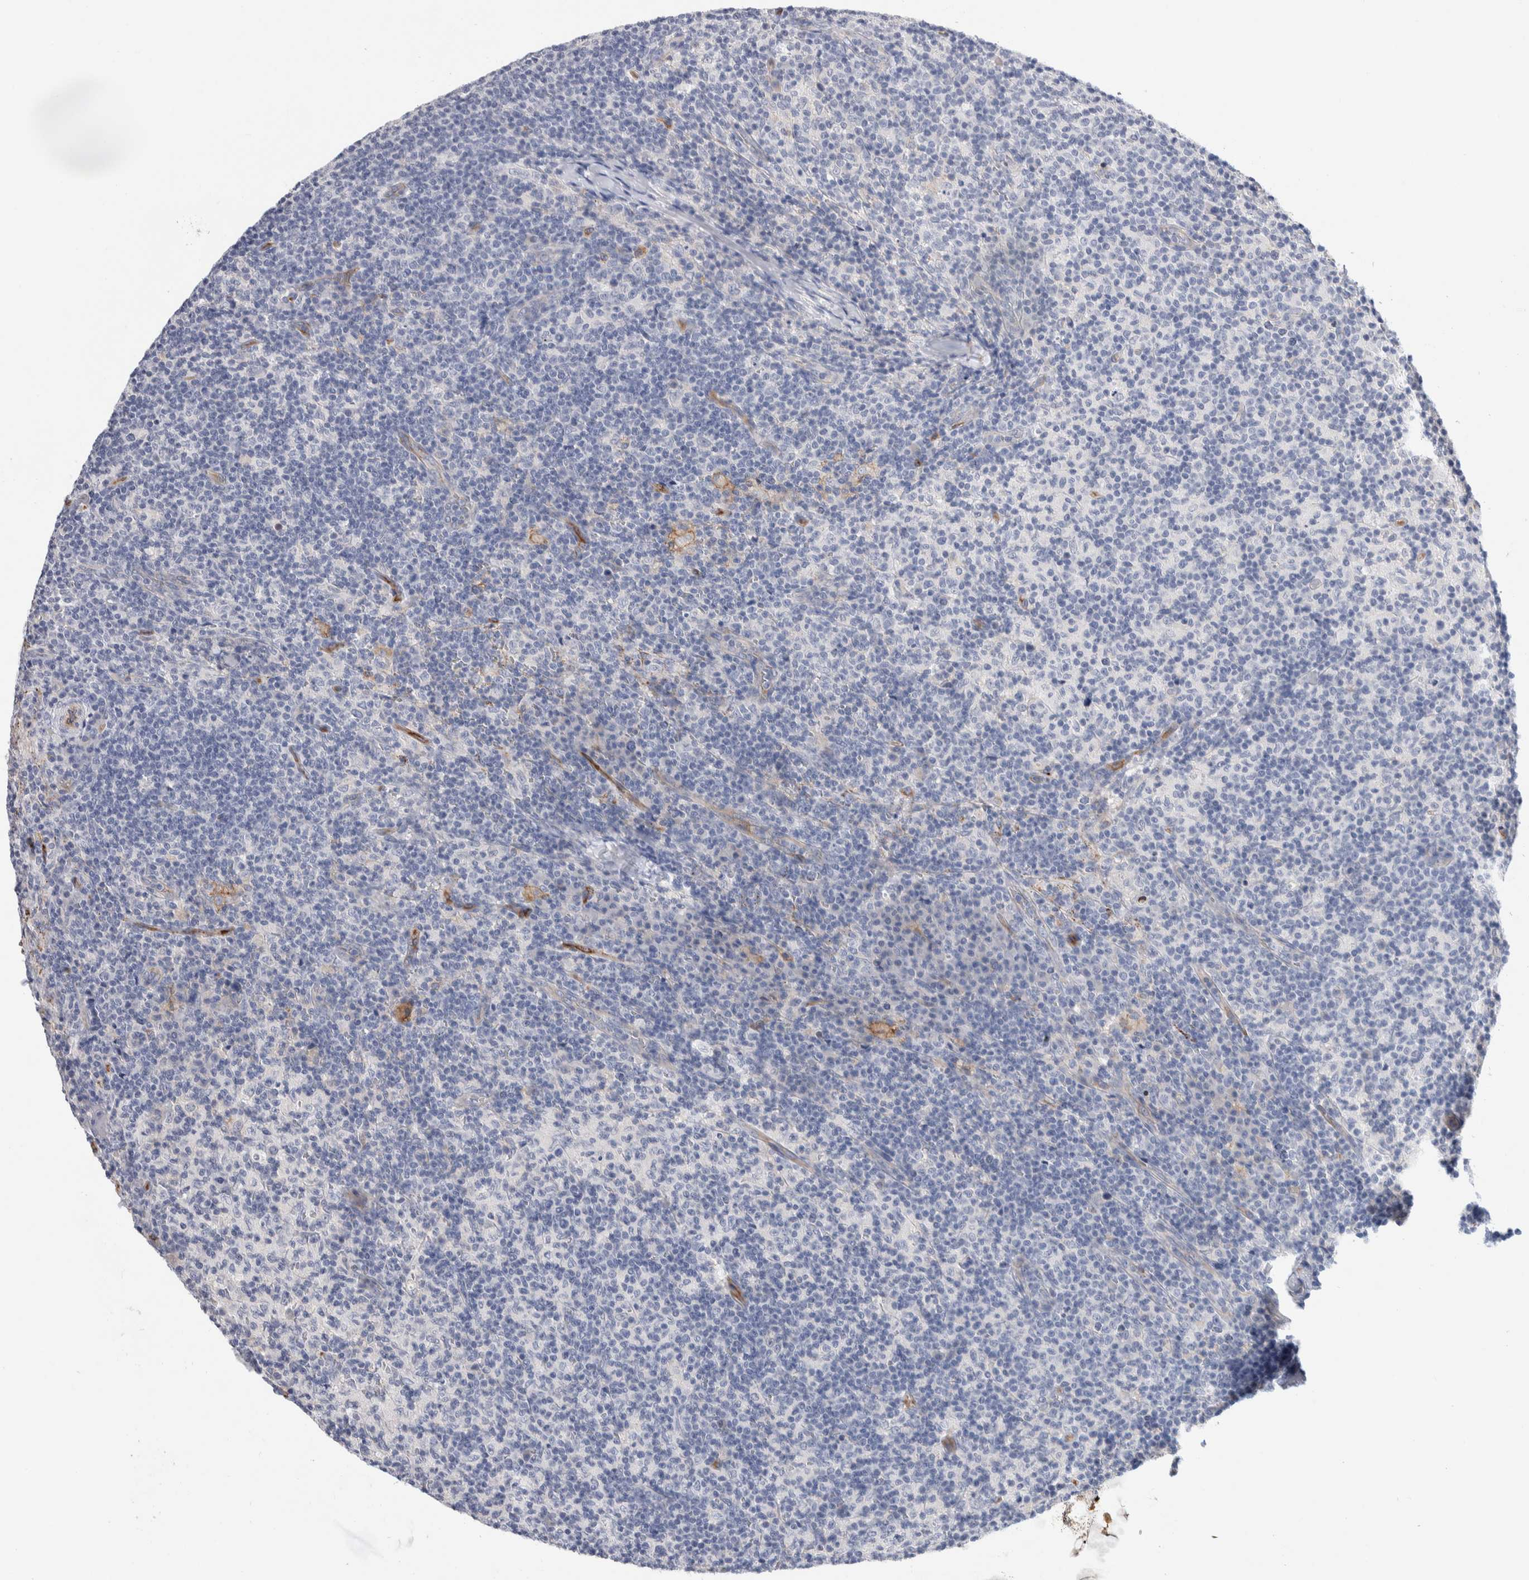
{"staining": {"intensity": "negative", "quantity": "none", "location": "none"}, "tissue": "lymph node", "cell_type": "Germinal center cells", "image_type": "normal", "snomed": [{"axis": "morphology", "description": "Normal tissue, NOS"}, {"axis": "morphology", "description": "Inflammation, NOS"}, {"axis": "topography", "description": "Lymph node"}], "caption": "IHC histopathology image of normal lymph node stained for a protein (brown), which displays no staining in germinal center cells. (DAB IHC, high magnification).", "gene": "METRNL", "patient": {"sex": "male", "age": 55}}